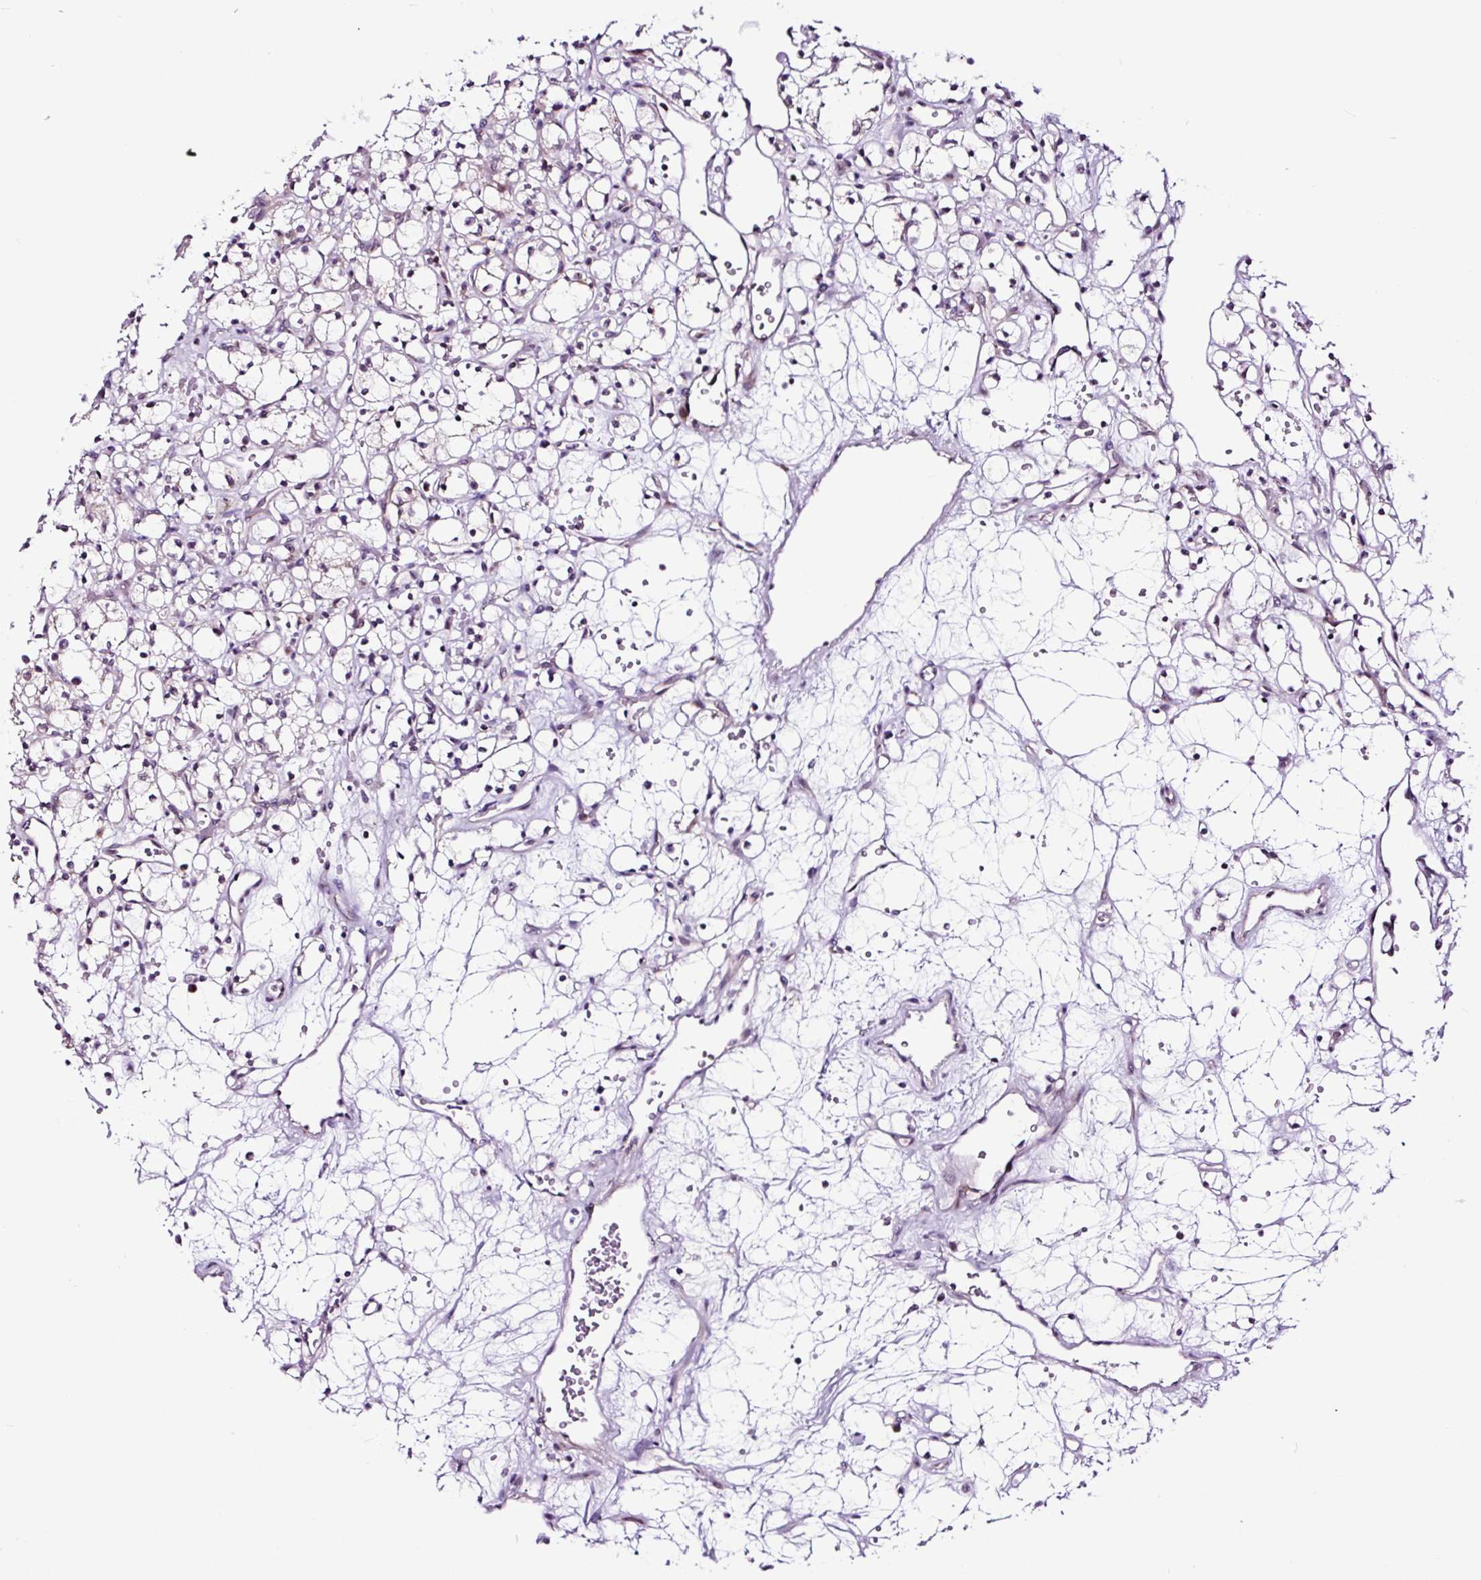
{"staining": {"intensity": "negative", "quantity": "none", "location": "none"}, "tissue": "renal cancer", "cell_type": "Tumor cells", "image_type": "cancer", "snomed": [{"axis": "morphology", "description": "Adenocarcinoma, NOS"}, {"axis": "topography", "description": "Kidney"}], "caption": "Immunohistochemistry histopathology image of neoplastic tissue: renal cancer stained with DAB (3,3'-diaminobenzidine) demonstrates no significant protein staining in tumor cells.", "gene": "NOM1", "patient": {"sex": "female", "age": 59}}